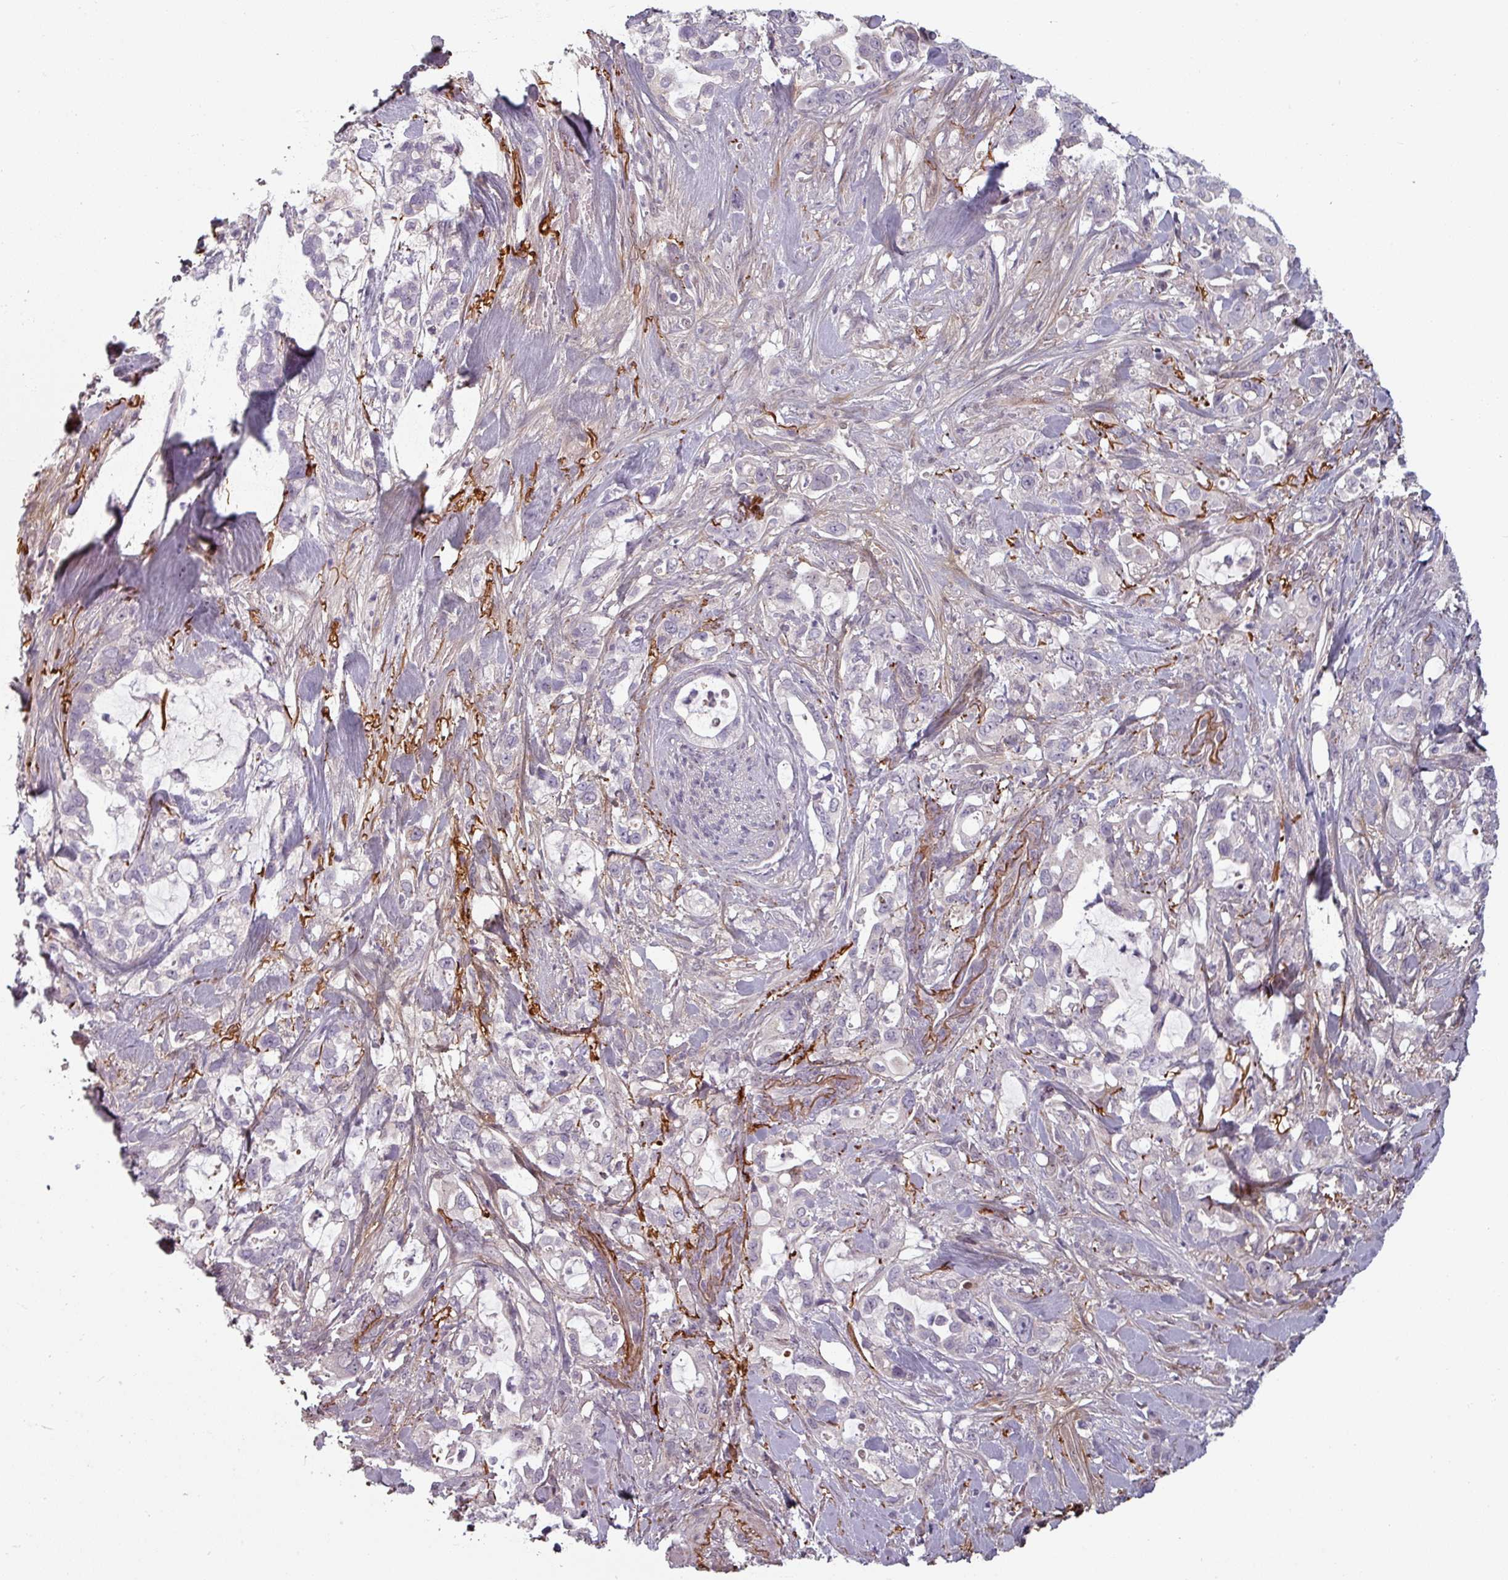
{"staining": {"intensity": "negative", "quantity": "none", "location": "none"}, "tissue": "pancreatic cancer", "cell_type": "Tumor cells", "image_type": "cancer", "snomed": [{"axis": "morphology", "description": "Adenocarcinoma, NOS"}, {"axis": "topography", "description": "Pancreas"}], "caption": "This is a histopathology image of immunohistochemistry (IHC) staining of adenocarcinoma (pancreatic), which shows no positivity in tumor cells.", "gene": "CYB5RL", "patient": {"sex": "female", "age": 61}}